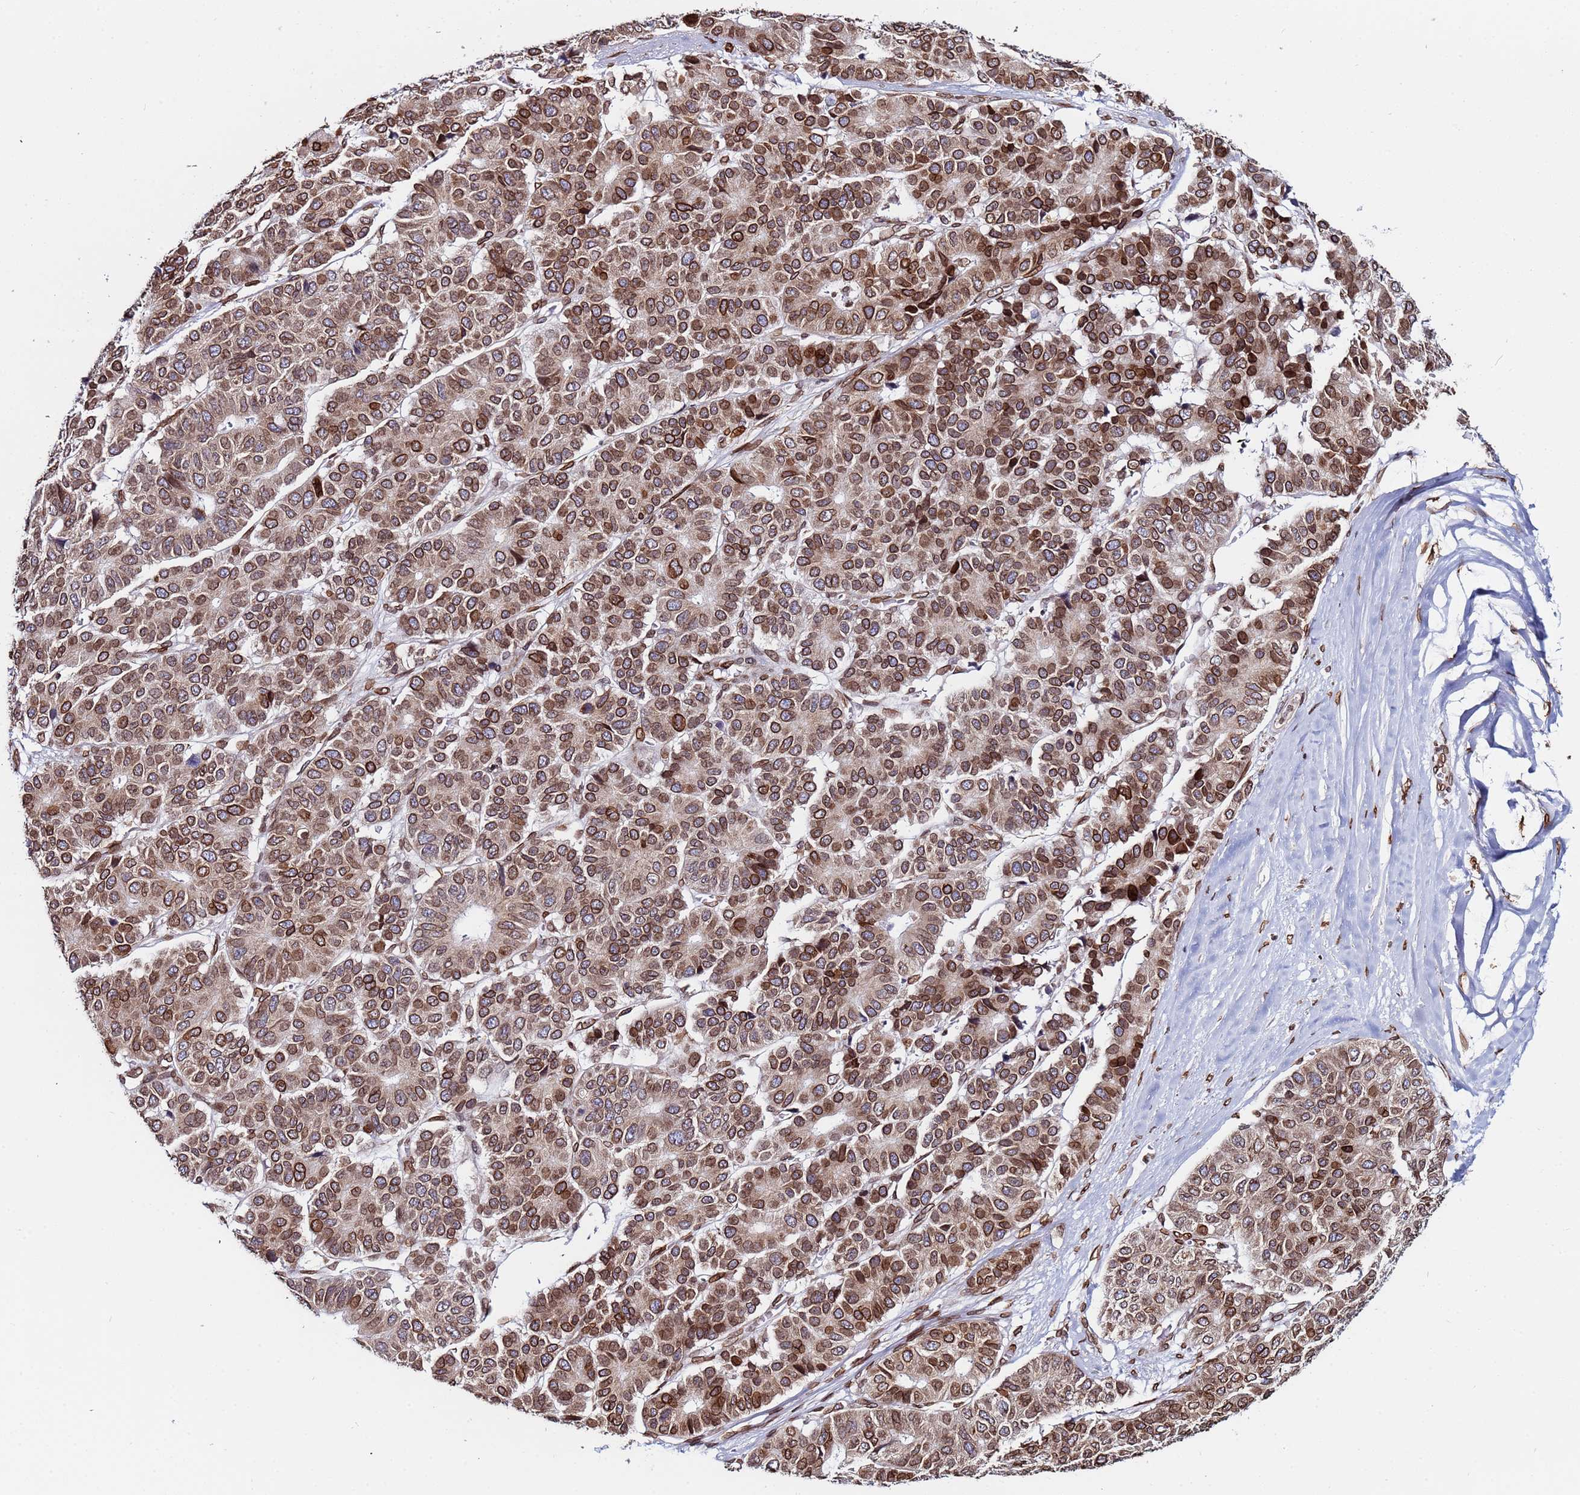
{"staining": {"intensity": "moderate", "quantity": ">75%", "location": "cytoplasmic/membranous,nuclear"}, "tissue": "pancreatic cancer", "cell_type": "Tumor cells", "image_type": "cancer", "snomed": [{"axis": "morphology", "description": "Adenocarcinoma, NOS"}, {"axis": "topography", "description": "Pancreas"}], "caption": "An immunohistochemistry (IHC) photomicrograph of tumor tissue is shown. Protein staining in brown shows moderate cytoplasmic/membranous and nuclear positivity in pancreatic cancer (adenocarcinoma) within tumor cells.", "gene": "TOR1AIP1", "patient": {"sex": "male", "age": 50}}